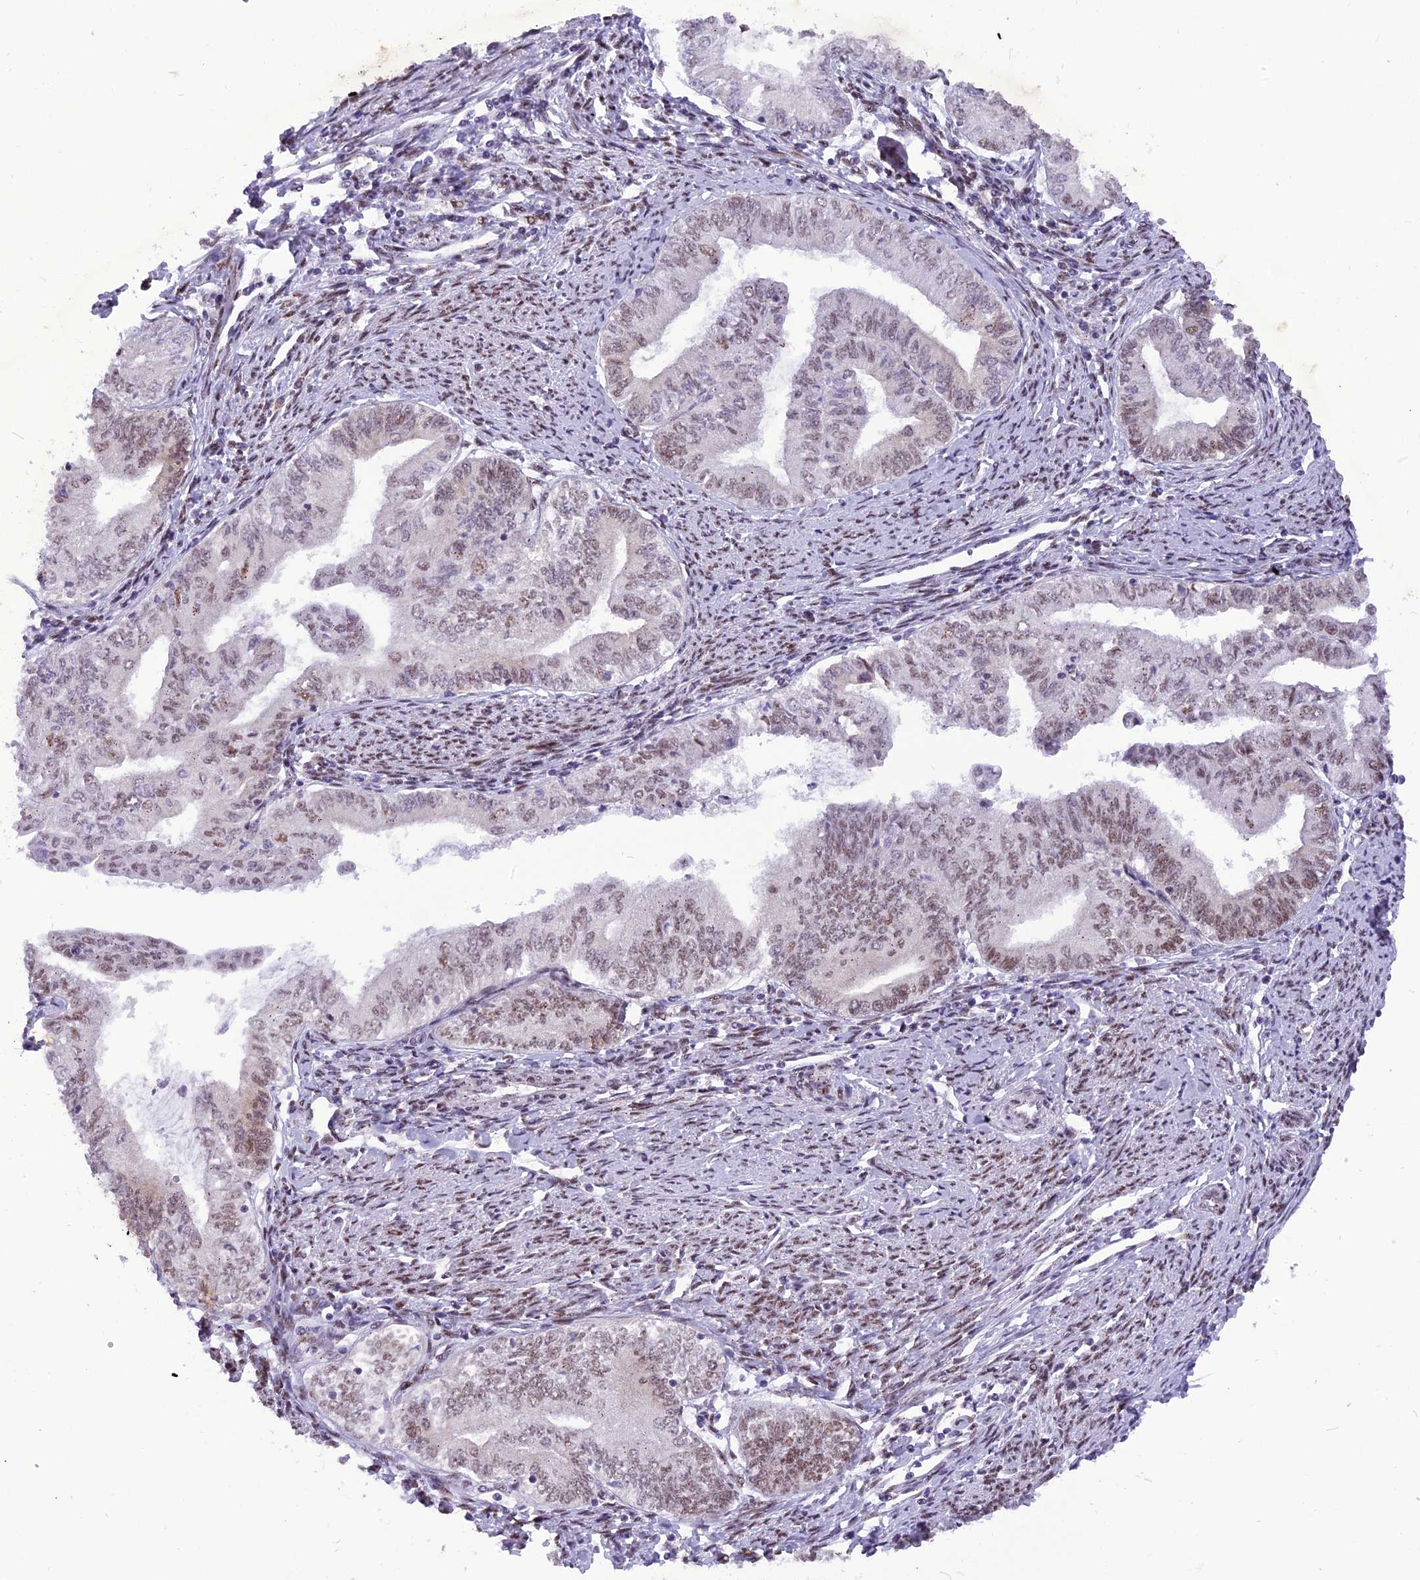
{"staining": {"intensity": "weak", "quantity": "25%-75%", "location": "nuclear"}, "tissue": "endometrial cancer", "cell_type": "Tumor cells", "image_type": "cancer", "snomed": [{"axis": "morphology", "description": "Adenocarcinoma, NOS"}, {"axis": "topography", "description": "Endometrium"}], "caption": "IHC image of neoplastic tissue: adenocarcinoma (endometrial) stained using IHC reveals low levels of weak protein expression localized specifically in the nuclear of tumor cells, appearing as a nuclear brown color.", "gene": "IRF2BP1", "patient": {"sex": "female", "age": 66}}